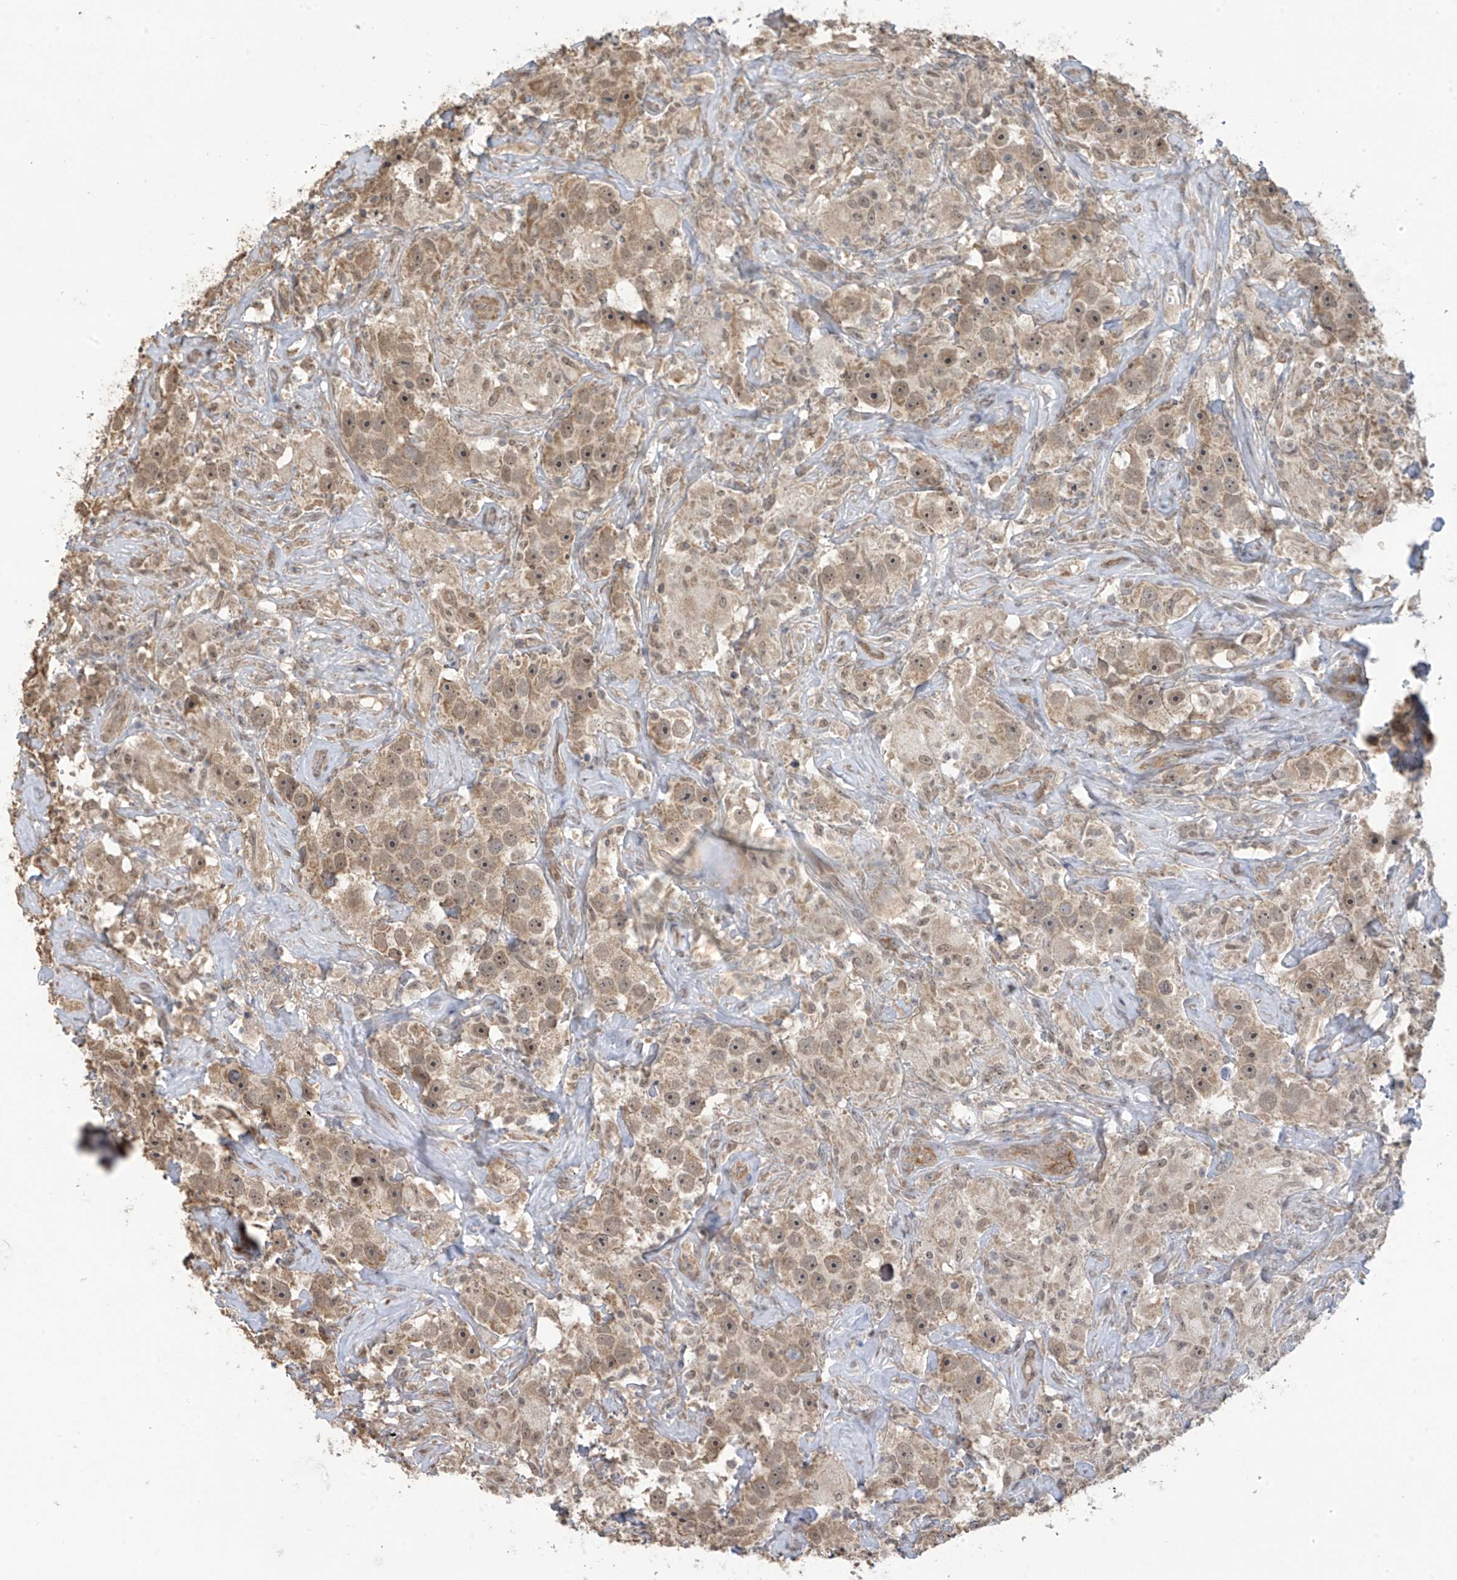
{"staining": {"intensity": "moderate", "quantity": ">75%", "location": "cytoplasmic/membranous,nuclear"}, "tissue": "testis cancer", "cell_type": "Tumor cells", "image_type": "cancer", "snomed": [{"axis": "morphology", "description": "Seminoma, NOS"}, {"axis": "topography", "description": "Testis"}], "caption": "Seminoma (testis) stained for a protein demonstrates moderate cytoplasmic/membranous and nuclear positivity in tumor cells.", "gene": "KIAA1522", "patient": {"sex": "male", "age": 49}}